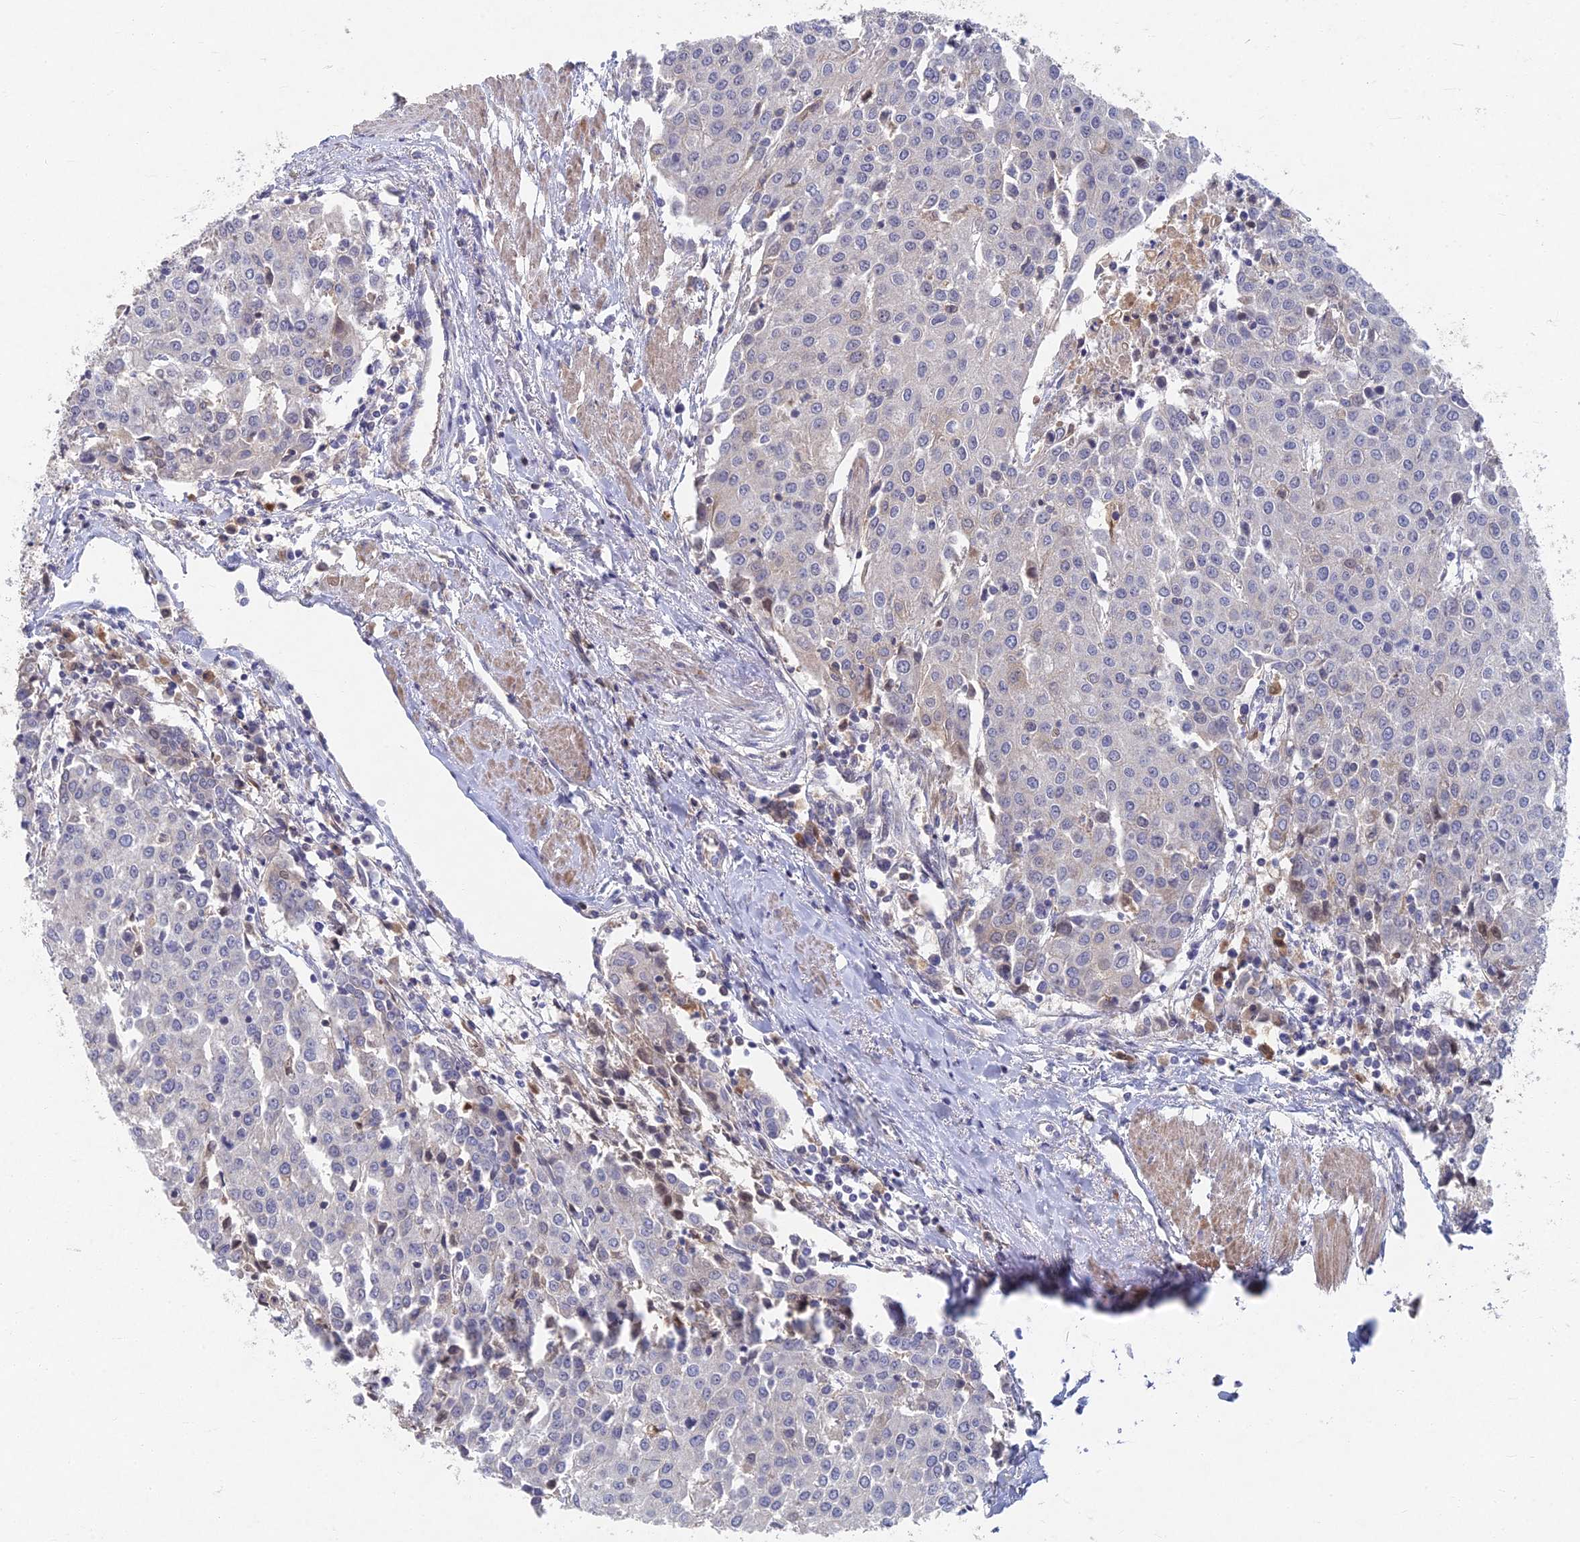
{"staining": {"intensity": "negative", "quantity": "none", "location": "none"}, "tissue": "urothelial cancer", "cell_type": "Tumor cells", "image_type": "cancer", "snomed": [{"axis": "morphology", "description": "Urothelial carcinoma, High grade"}, {"axis": "topography", "description": "Urinary bladder"}], "caption": "A micrograph of urothelial cancer stained for a protein exhibits no brown staining in tumor cells.", "gene": "GNA15", "patient": {"sex": "female", "age": 85}}